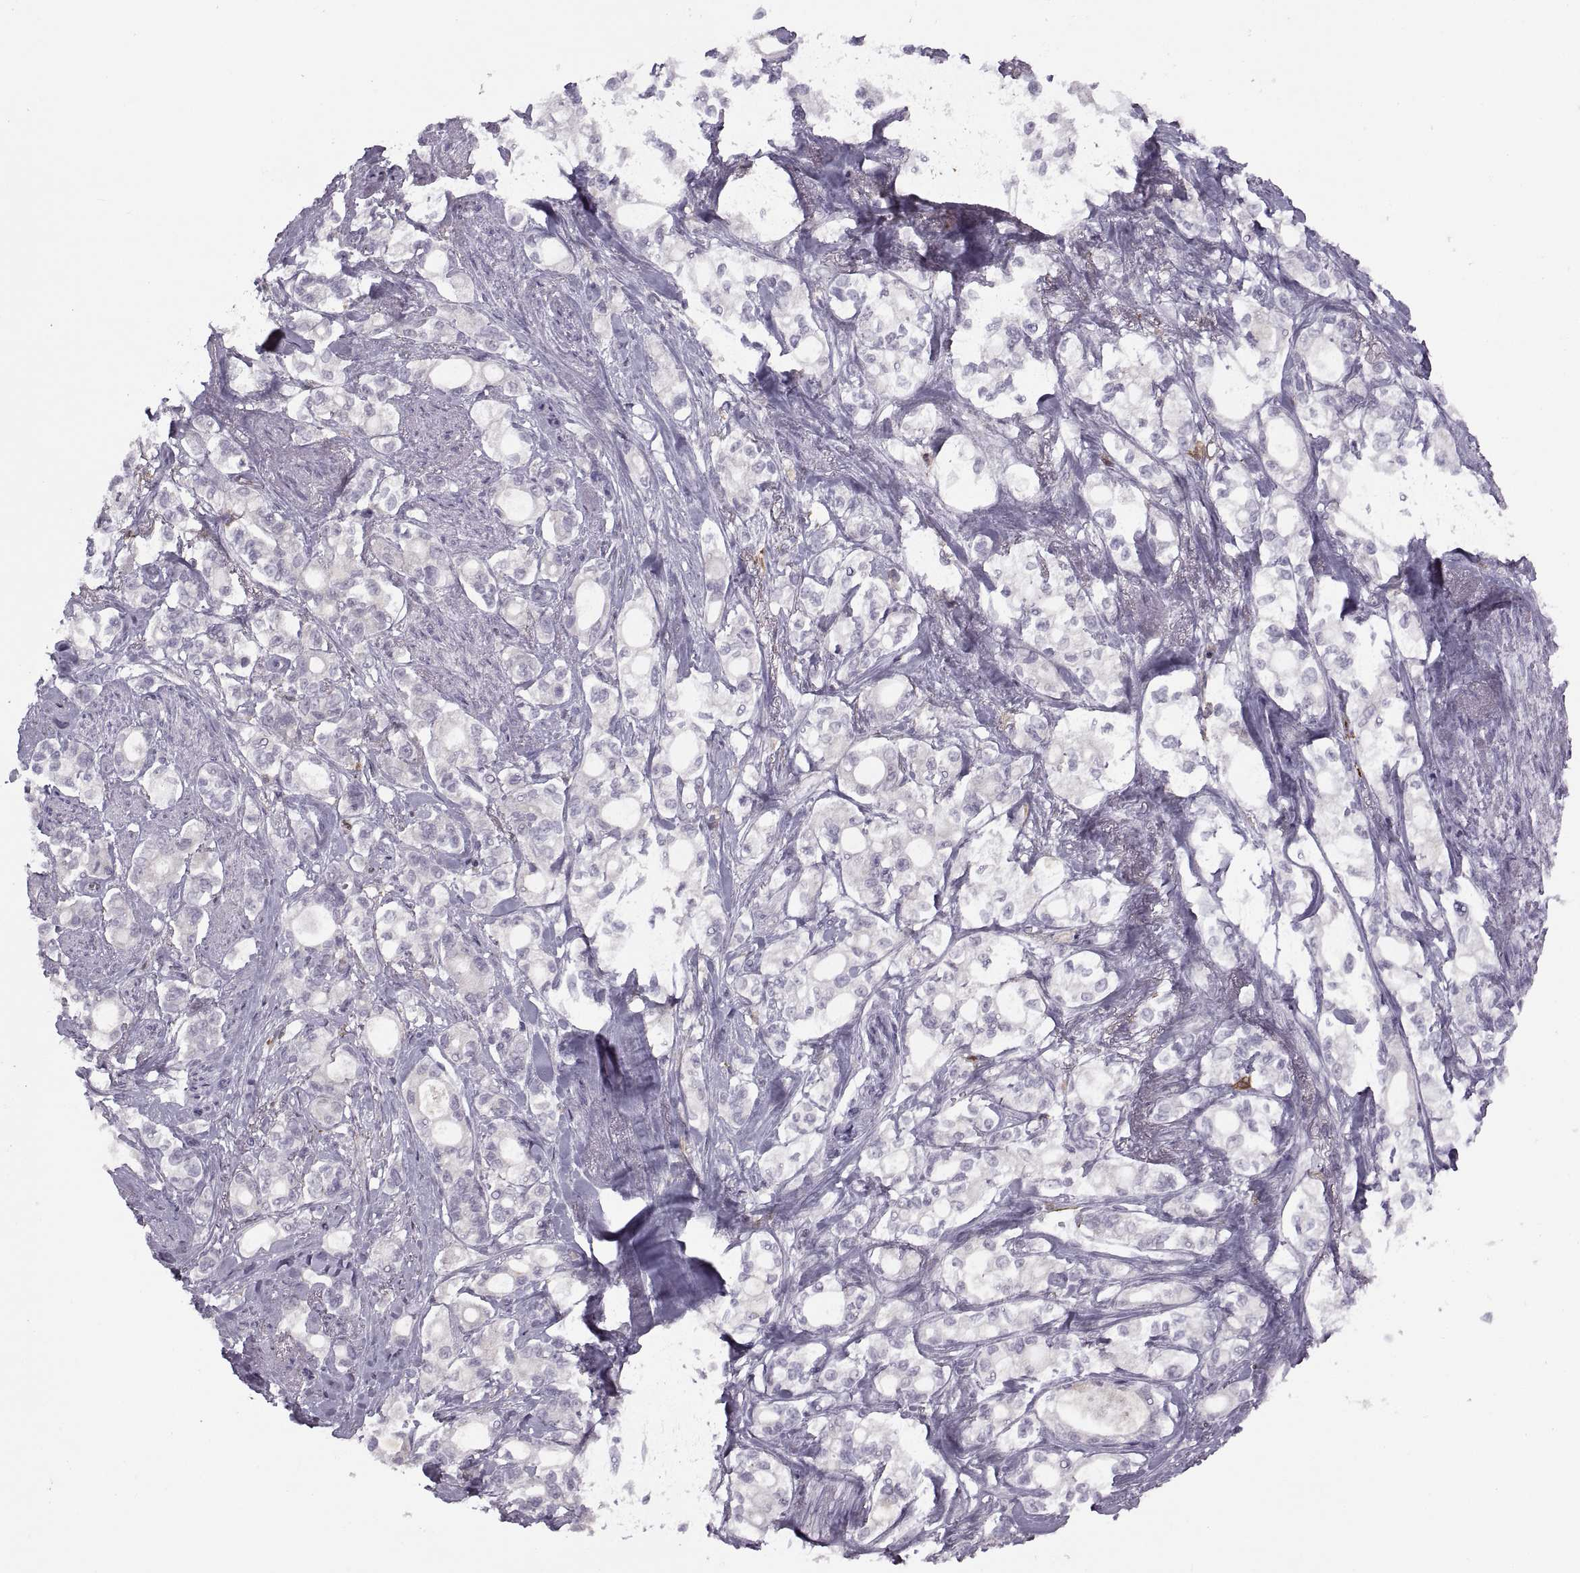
{"staining": {"intensity": "negative", "quantity": "none", "location": "none"}, "tissue": "stomach cancer", "cell_type": "Tumor cells", "image_type": "cancer", "snomed": [{"axis": "morphology", "description": "Adenocarcinoma, NOS"}, {"axis": "topography", "description": "Stomach"}], "caption": "DAB immunohistochemical staining of human stomach adenocarcinoma reveals no significant expression in tumor cells.", "gene": "H2AP", "patient": {"sex": "male", "age": 63}}